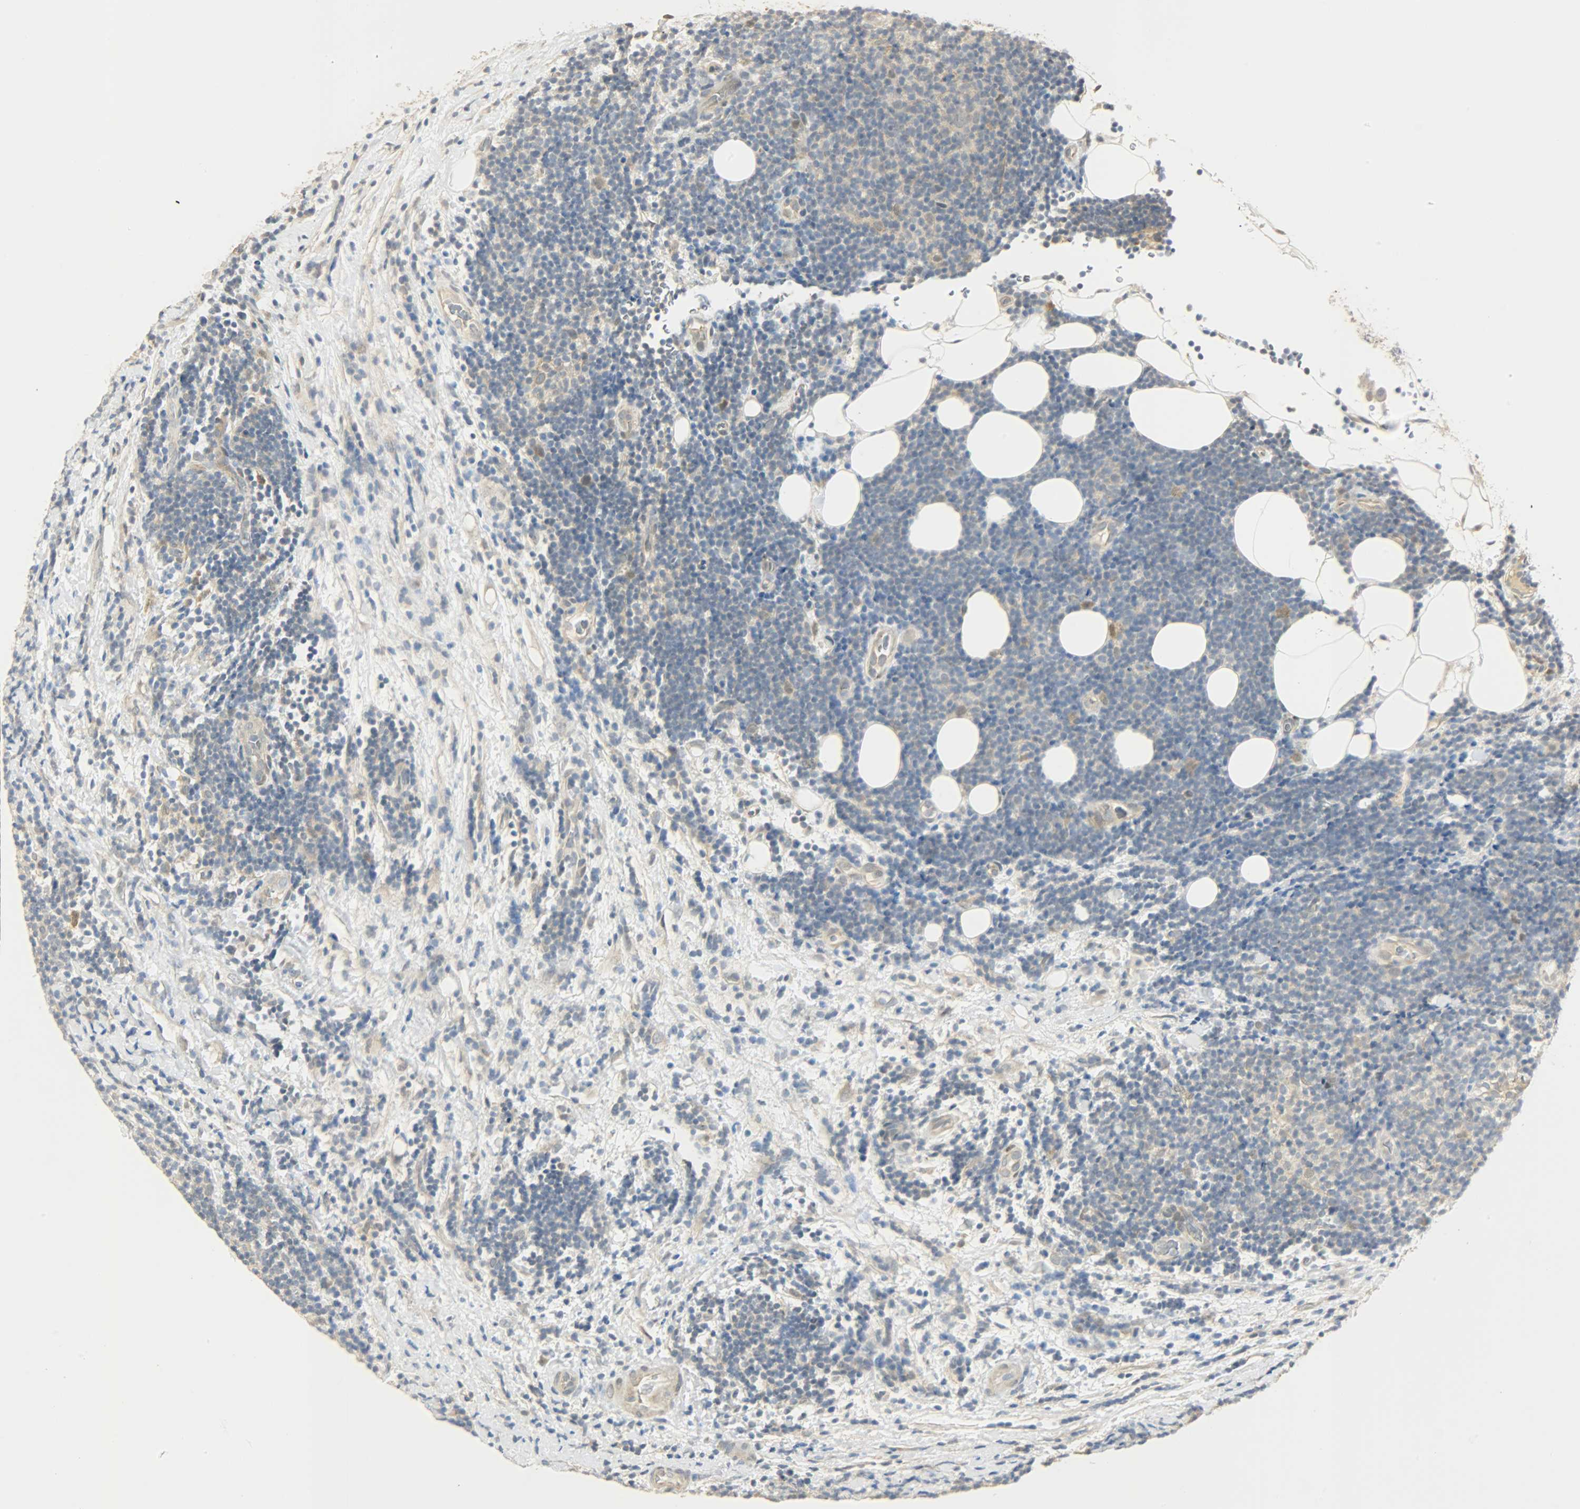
{"staining": {"intensity": "weak", "quantity": "25%-75%", "location": "cytoplasmic/membranous"}, "tissue": "lymphoma", "cell_type": "Tumor cells", "image_type": "cancer", "snomed": [{"axis": "morphology", "description": "Malignant lymphoma, non-Hodgkin's type, Low grade"}, {"axis": "topography", "description": "Lymph node"}], "caption": "IHC micrograph of neoplastic tissue: human low-grade malignant lymphoma, non-Hodgkin's type stained using immunohistochemistry exhibits low levels of weak protein expression localized specifically in the cytoplasmic/membranous of tumor cells, appearing as a cytoplasmic/membranous brown color.", "gene": "USP13", "patient": {"sex": "male", "age": 83}}